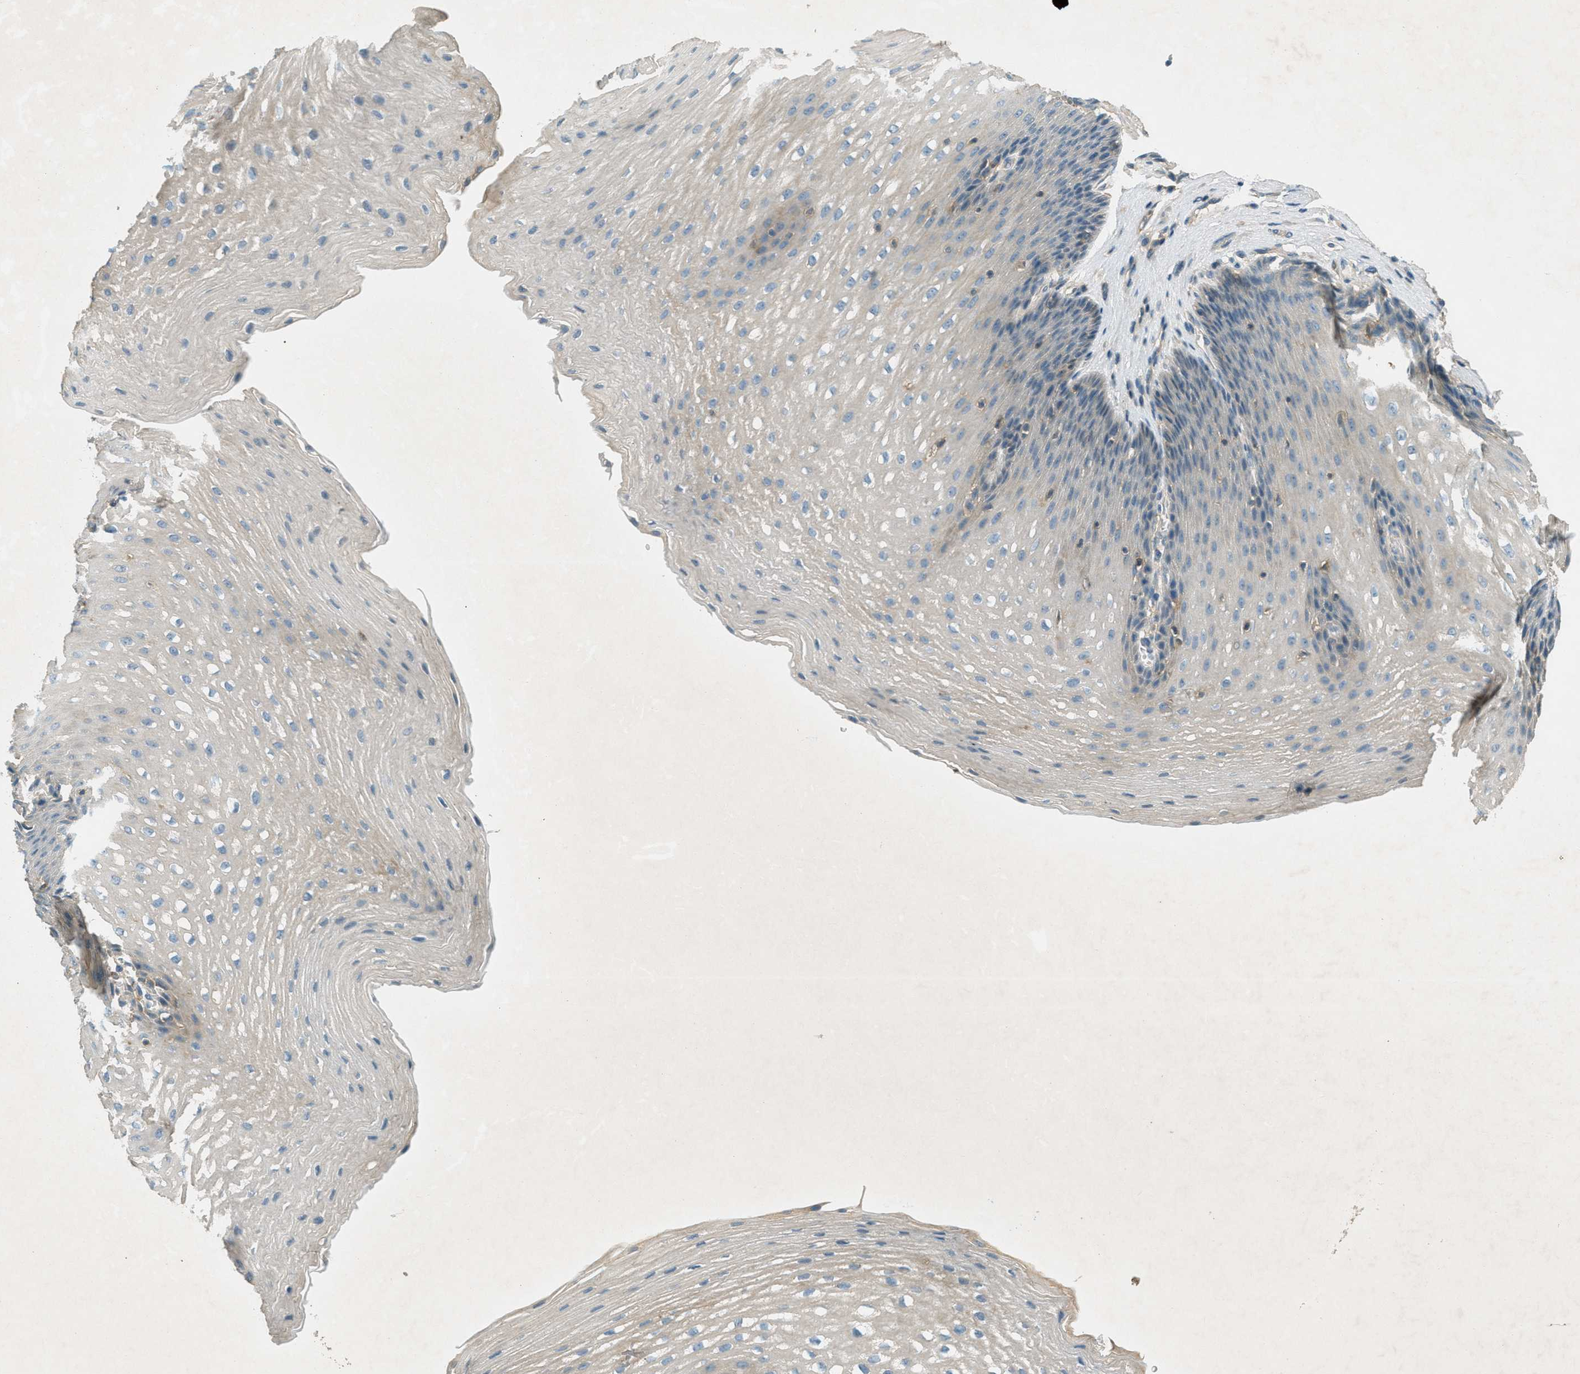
{"staining": {"intensity": "weak", "quantity": "<25%", "location": "cytoplasmic/membranous"}, "tissue": "esophagus", "cell_type": "Squamous epithelial cells", "image_type": "normal", "snomed": [{"axis": "morphology", "description": "Normal tissue, NOS"}, {"axis": "topography", "description": "Esophagus"}], "caption": "Esophagus was stained to show a protein in brown. There is no significant expression in squamous epithelial cells. (DAB (3,3'-diaminobenzidine) immunohistochemistry (IHC) visualized using brightfield microscopy, high magnification).", "gene": "NUDT4B", "patient": {"sex": "male", "age": 48}}